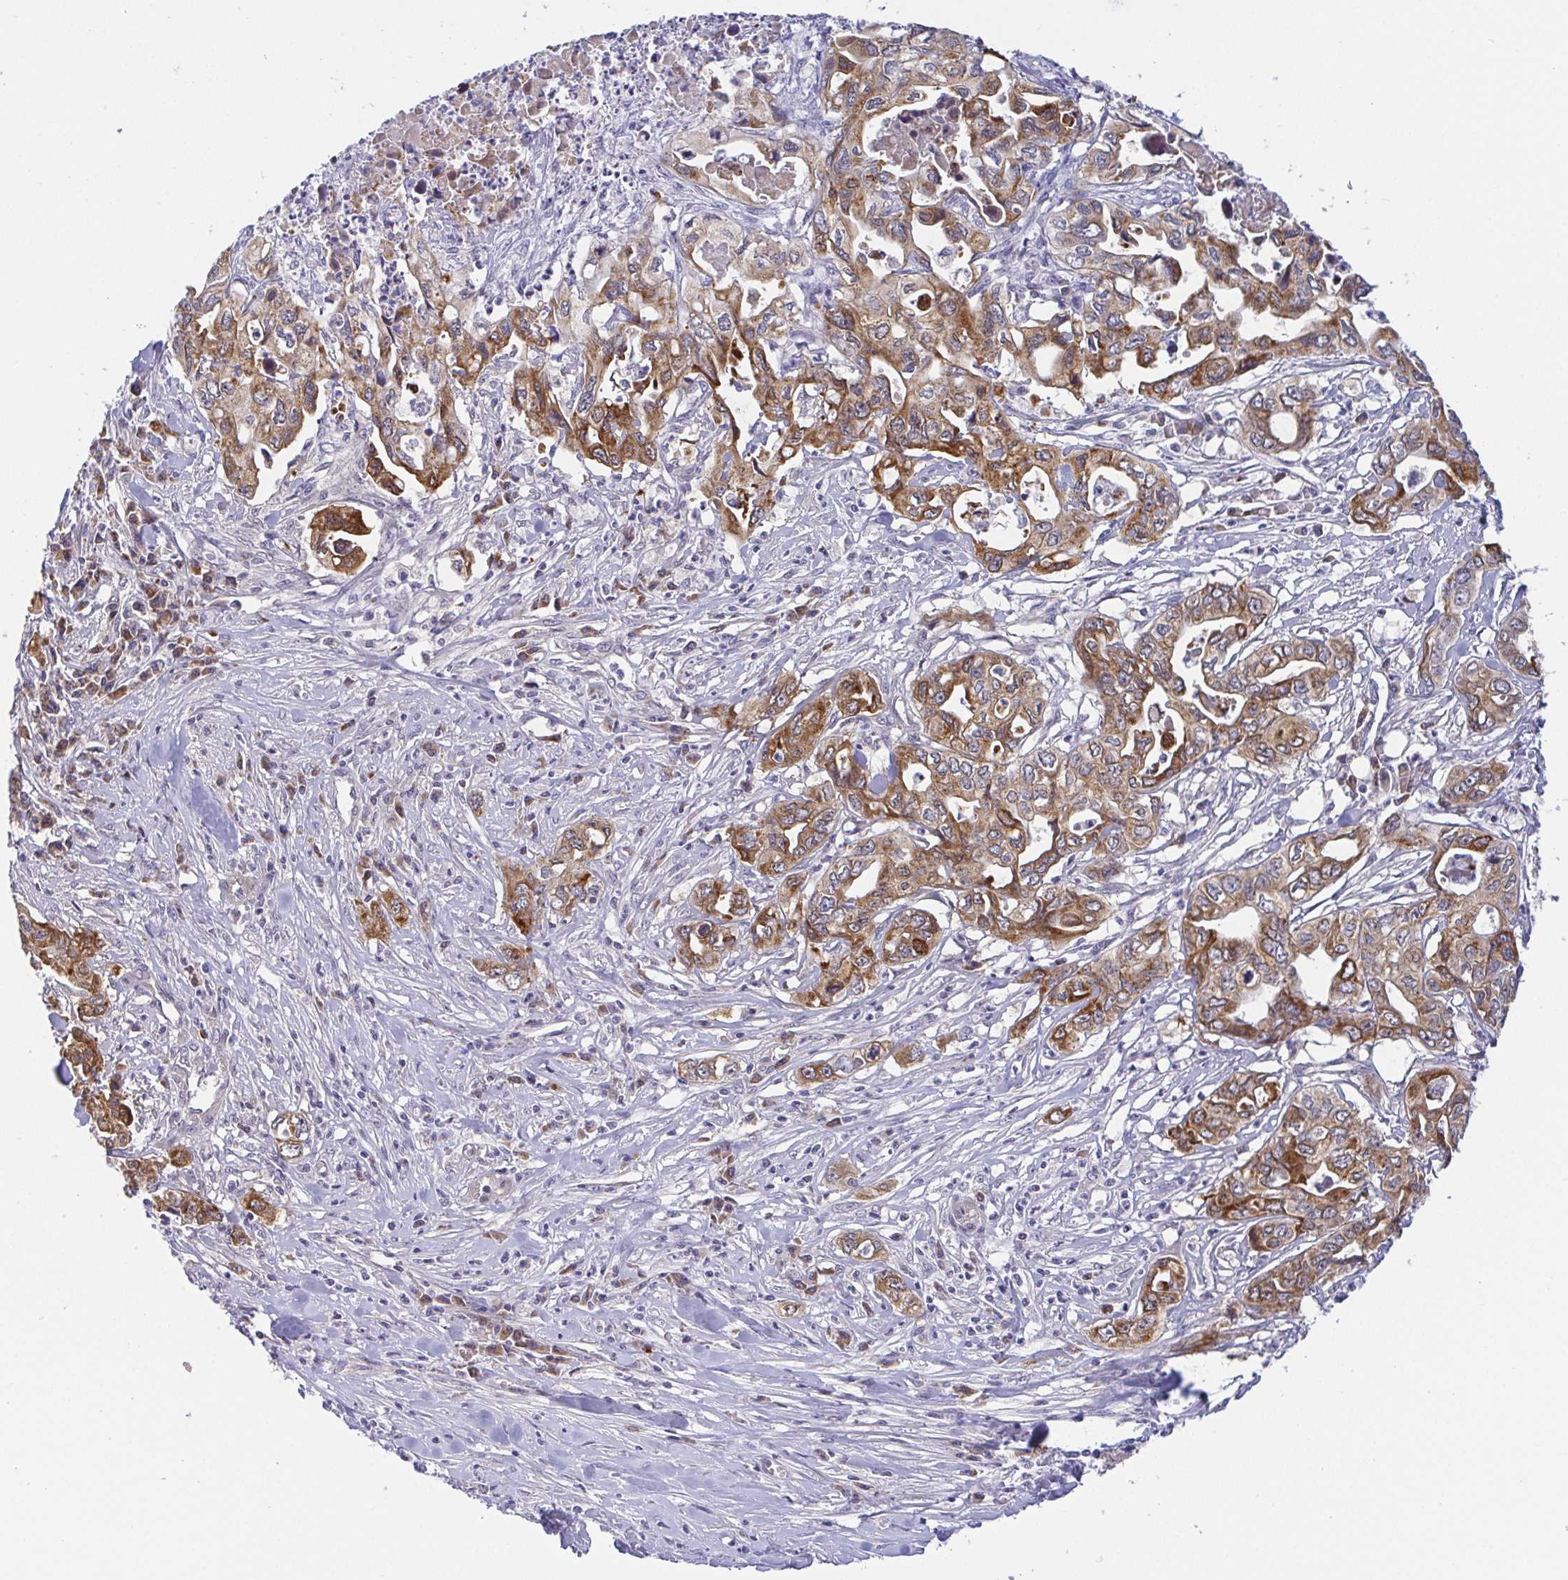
{"staining": {"intensity": "moderate", "quantity": ">75%", "location": "cytoplasmic/membranous"}, "tissue": "pancreatic cancer", "cell_type": "Tumor cells", "image_type": "cancer", "snomed": [{"axis": "morphology", "description": "Adenocarcinoma, NOS"}, {"axis": "topography", "description": "Pancreas"}], "caption": "IHC histopathology image of neoplastic tissue: pancreatic cancer stained using IHC exhibits medium levels of moderate protein expression localized specifically in the cytoplasmic/membranous of tumor cells, appearing as a cytoplasmic/membranous brown color.", "gene": "BCL2L1", "patient": {"sex": "male", "age": 68}}